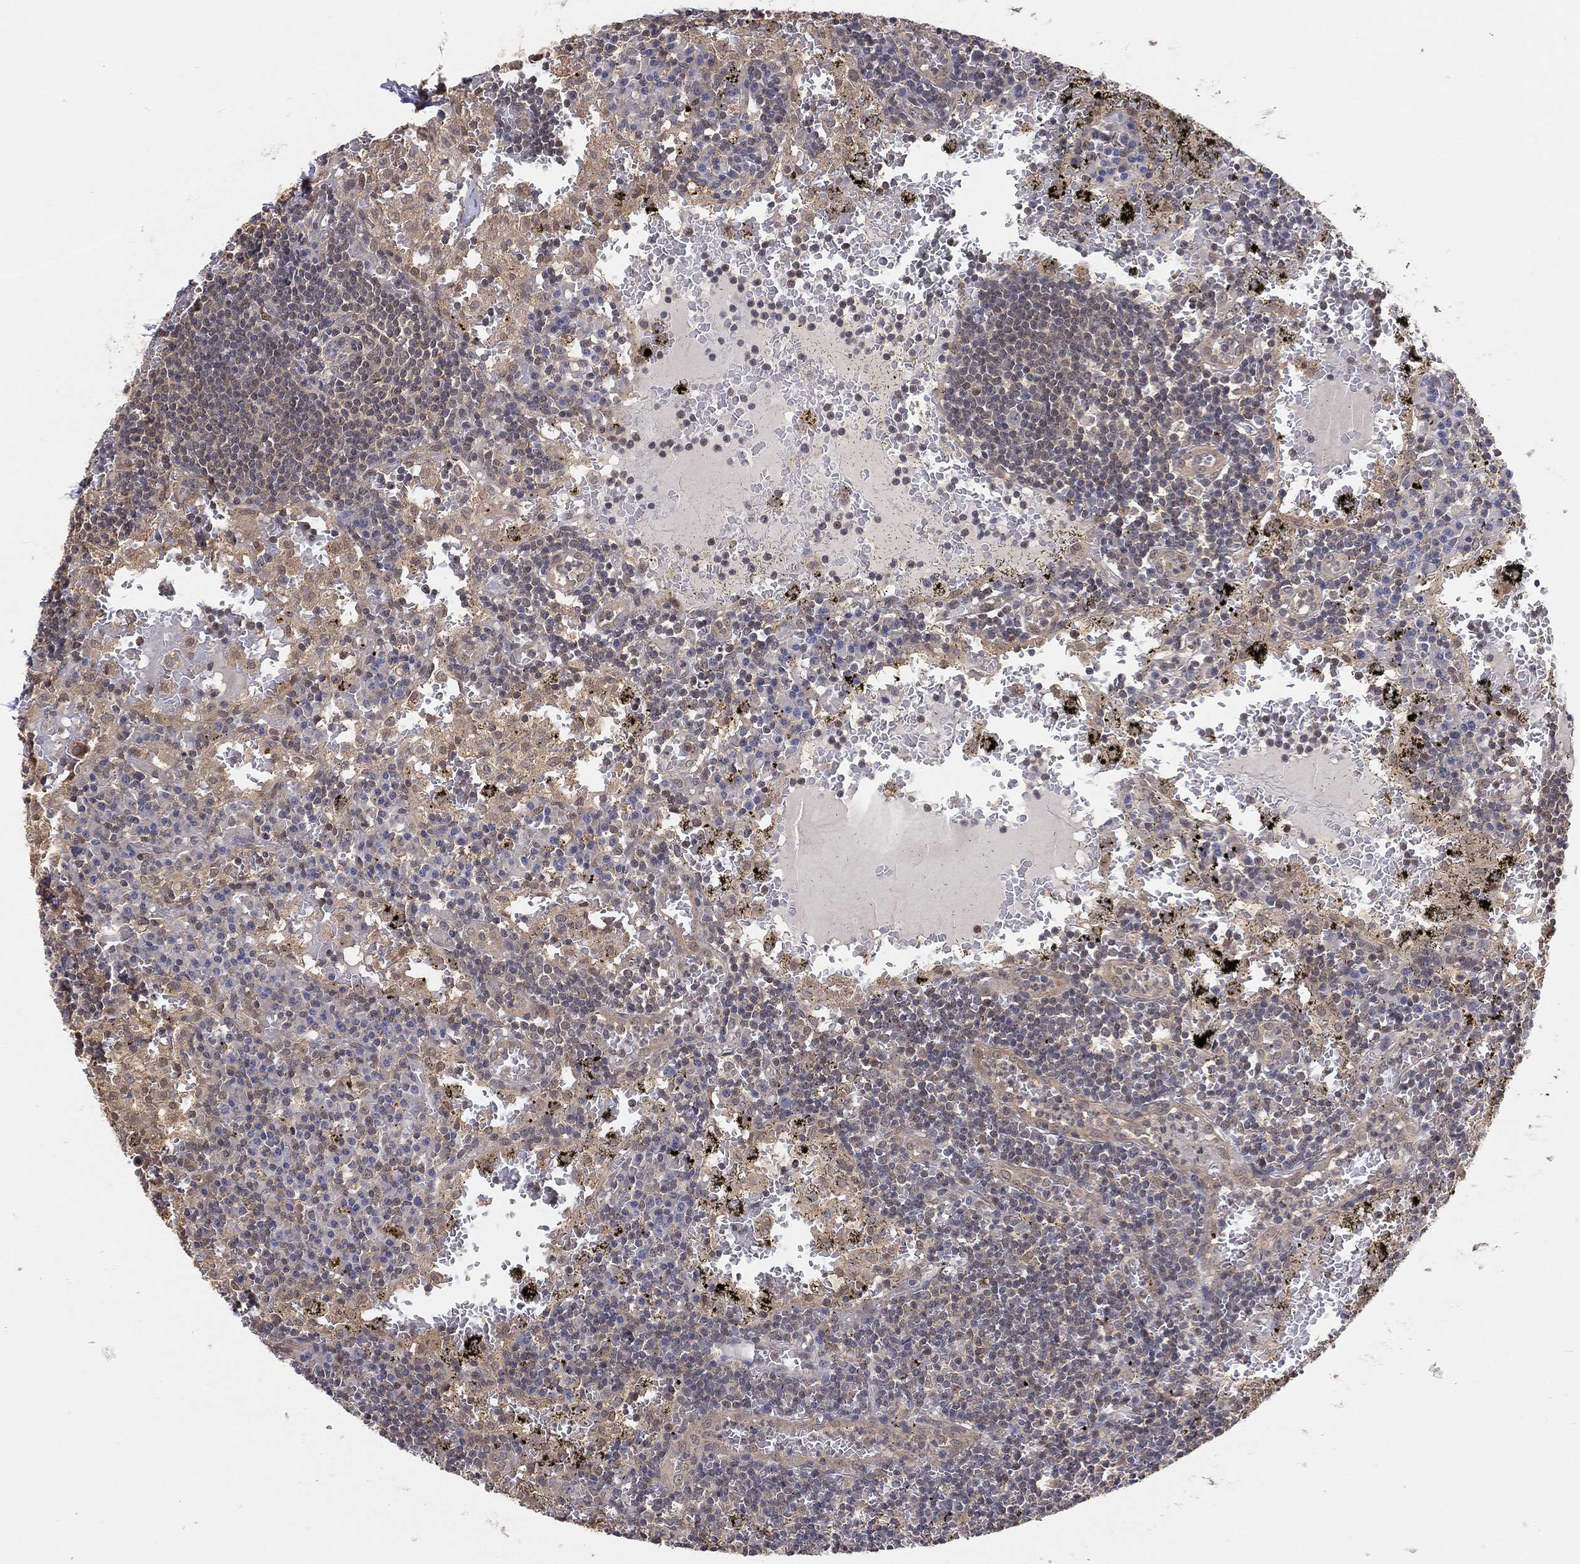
{"staining": {"intensity": "weak", "quantity": "<25%", "location": "cytoplasmic/membranous"}, "tissue": "lymph node", "cell_type": "Germinal center cells", "image_type": "normal", "snomed": [{"axis": "morphology", "description": "Normal tissue, NOS"}, {"axis": "topography", "description": "Lymph node"}], "caption": "Immunohistochemical staining of normal human lymph node demonstrates no significant positivity in germinal center cells.", "gene": "MAPK1", "patient": {"sex": "male", "age": 62}}